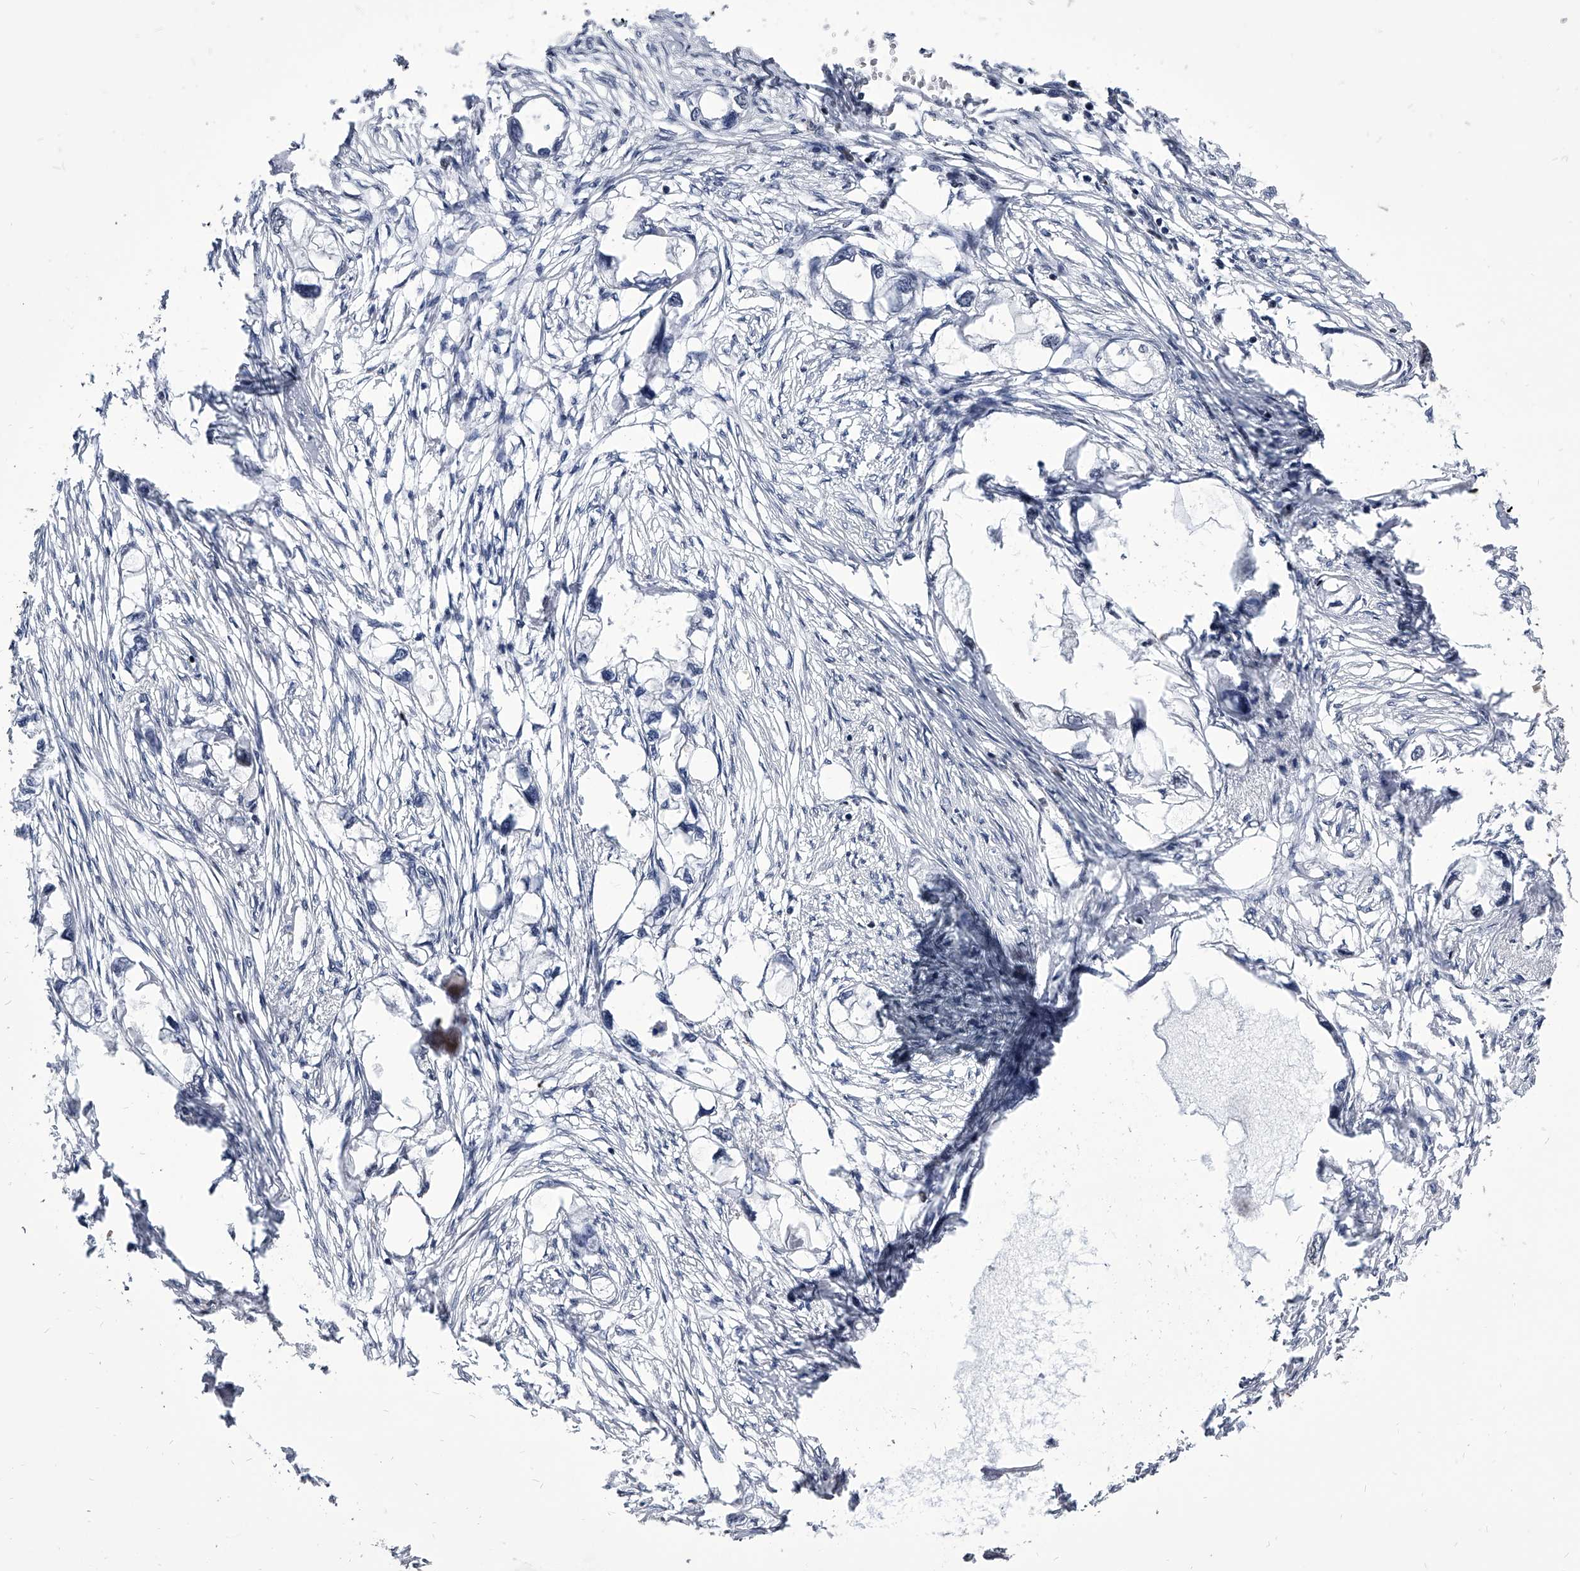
{"staining": {"intensity": "negative", "quantity": "none", "location": "none"}, "tissue": "endometrial cancer", "cell_type": "Tumor cells", "image_type": "cancer", "snomed": [{"axis": "morphology", "description": "Adenocarcinoma, NOS"}, {"axis": "morphology", "description": "Adenocarcinoma, metastatic, NOS"}, {"axis": "topography", "description": "Adipose tissue"}, {"axis": "topography", "description": "Endometrium"}], "caption": "Tumor cells show no significant positivity in endometrial cancer.", "gene": "CMTR1", "patient": {"sex": "female", "age": 67}}